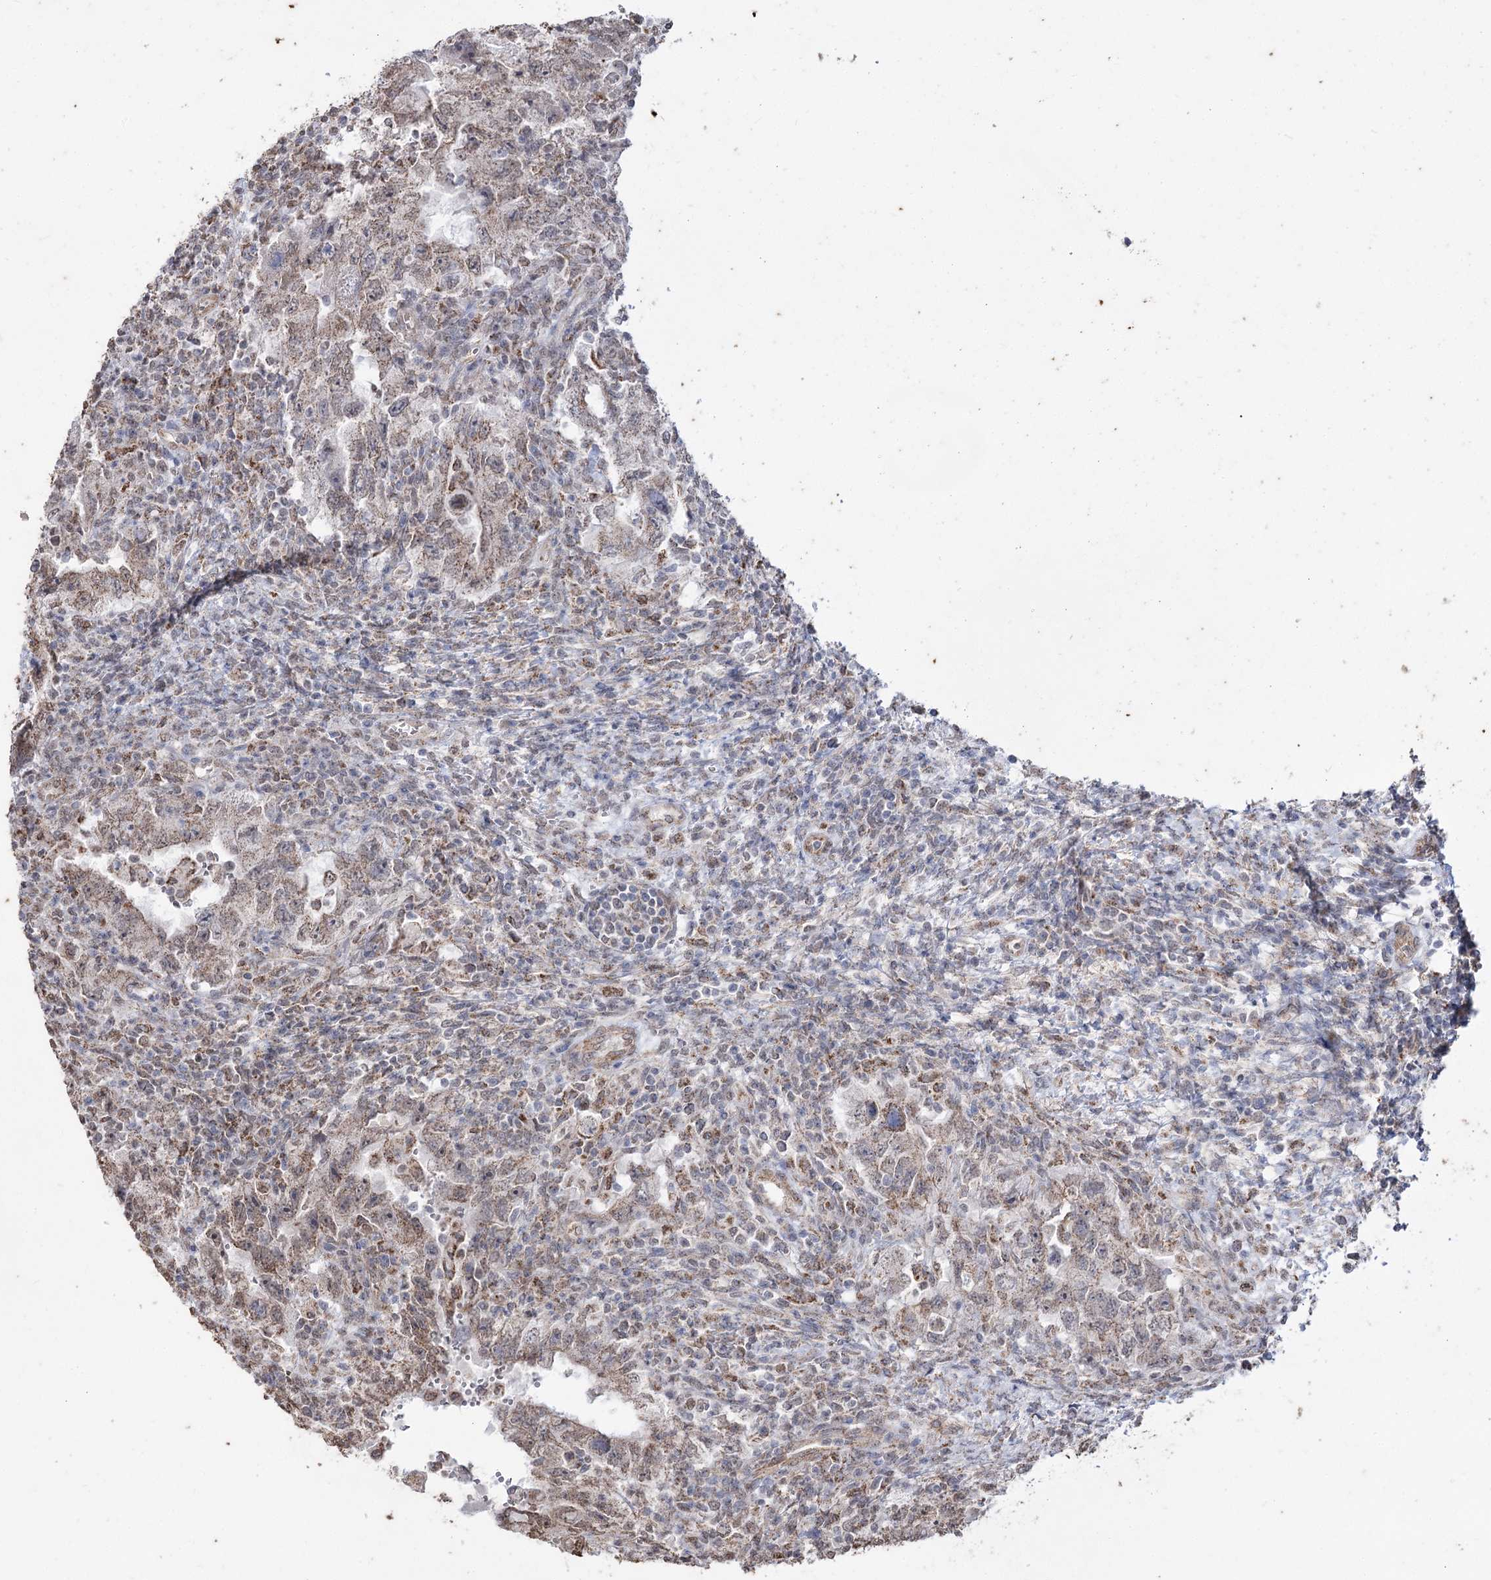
{"staining": {"intensity": "weak", "quantity": ">75%", "location": "cytoplasmic/membranous"}, "tissue": "testis cancer", "cell_type": "Tumor cells", "image_type": "cancer", "snomed": [{"axis": "morphology", "description": "Carcinoma, Embryonal, NOS"}, {"axis": "topography", "description": "Testis"}], "caption": "Human testis embryonal carcinoma stained with a brown dye reveals weak cytoplasmic/membranous positive positivity in about >75% of tumor cells.", "gene": "ZSCAN23", "patient": {"sex": "male", "age": 26}}